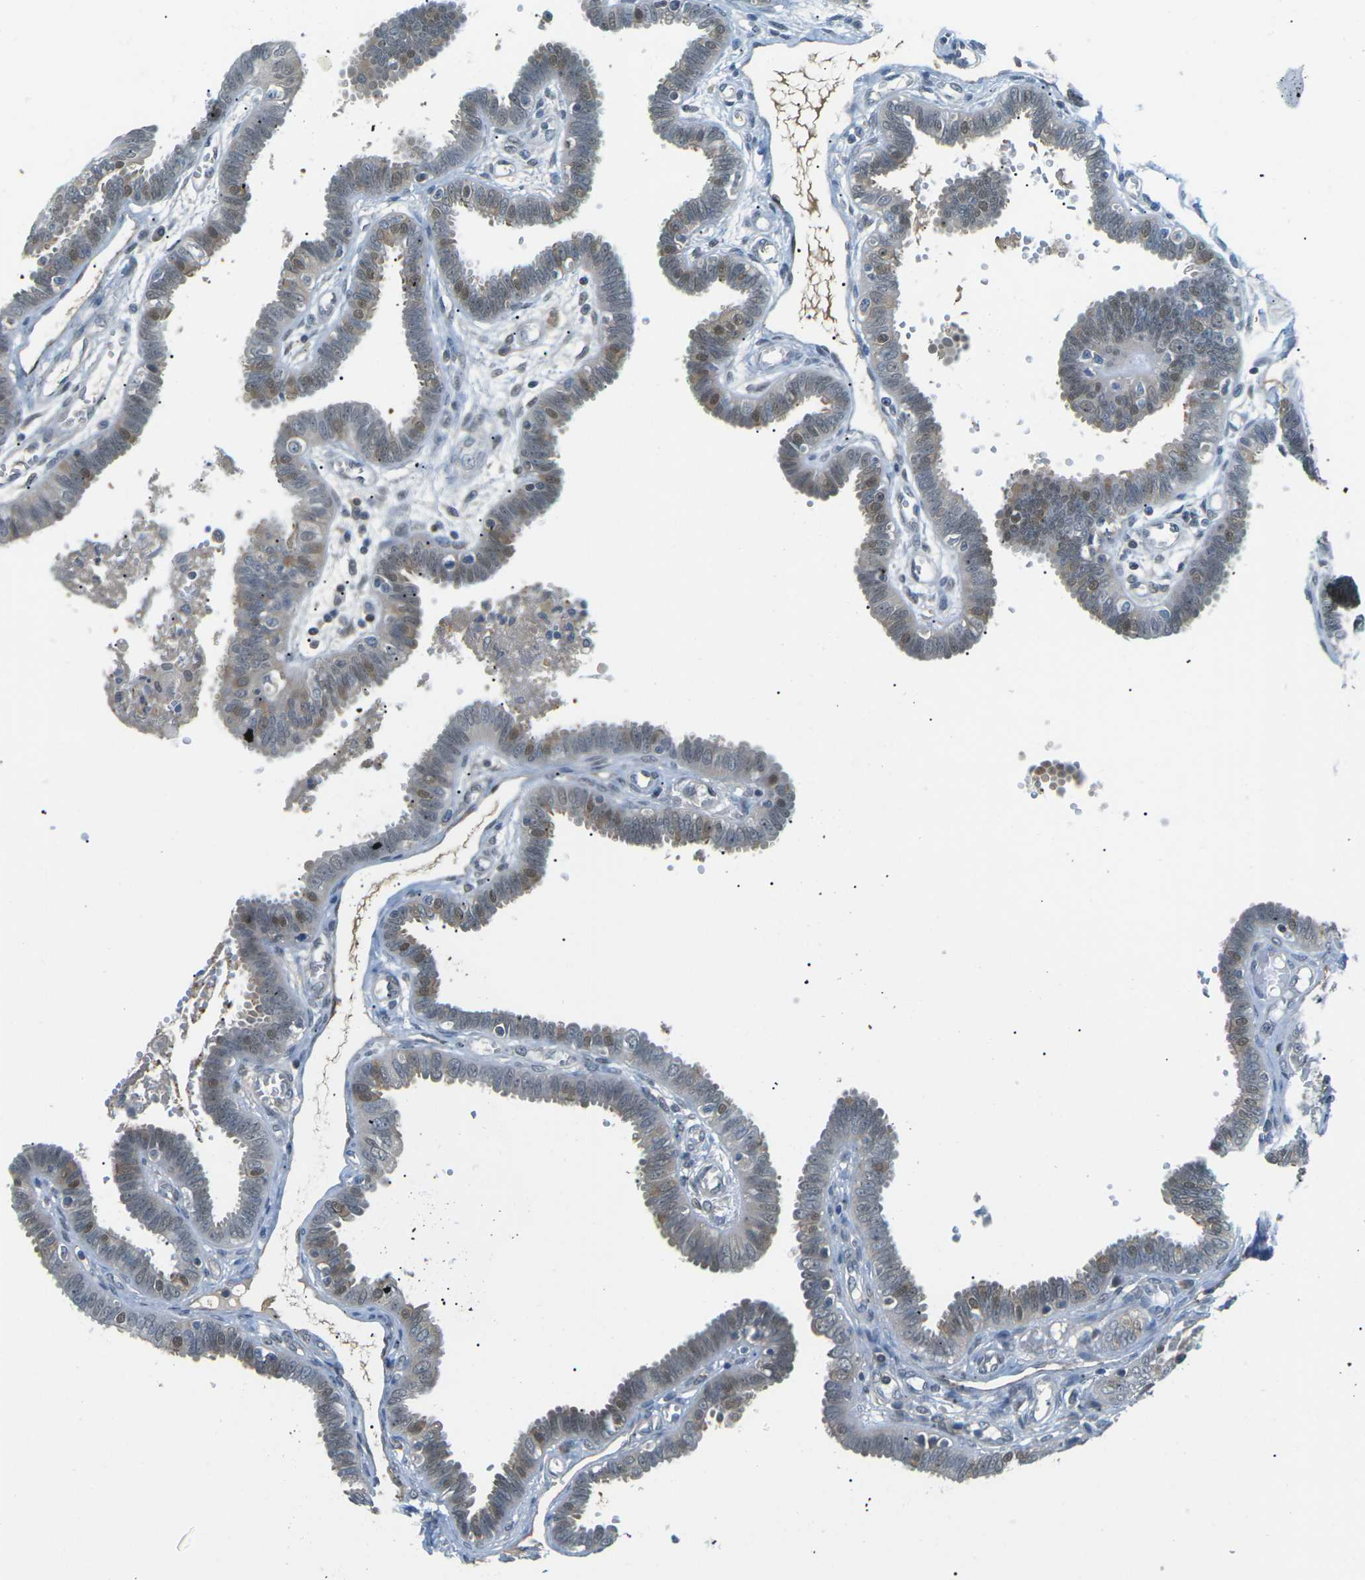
{"staining": {"intensity": "moderate", "quantity": ">75%", "location": "cytoplasmic/membranous,nuclear"}, "tissue": "fallopian tube", "cell_type": "Glandular cells", "image_type": "normal", "snomed": [{"axis": "morphology", "description": "Normal tissue, NOS"}, {"axis": "topography", "description": "Fallopian tube"}], "caption": "Approximately >75% of glandular cells in benign human fallopian tube exhibit moderate cytoplasmic/membranous,nuclear protein positivity as visualized by brown immunohistochemical staining.", "gene": "PIEZO2", "patient": {"sex": "female", "age": 32}}